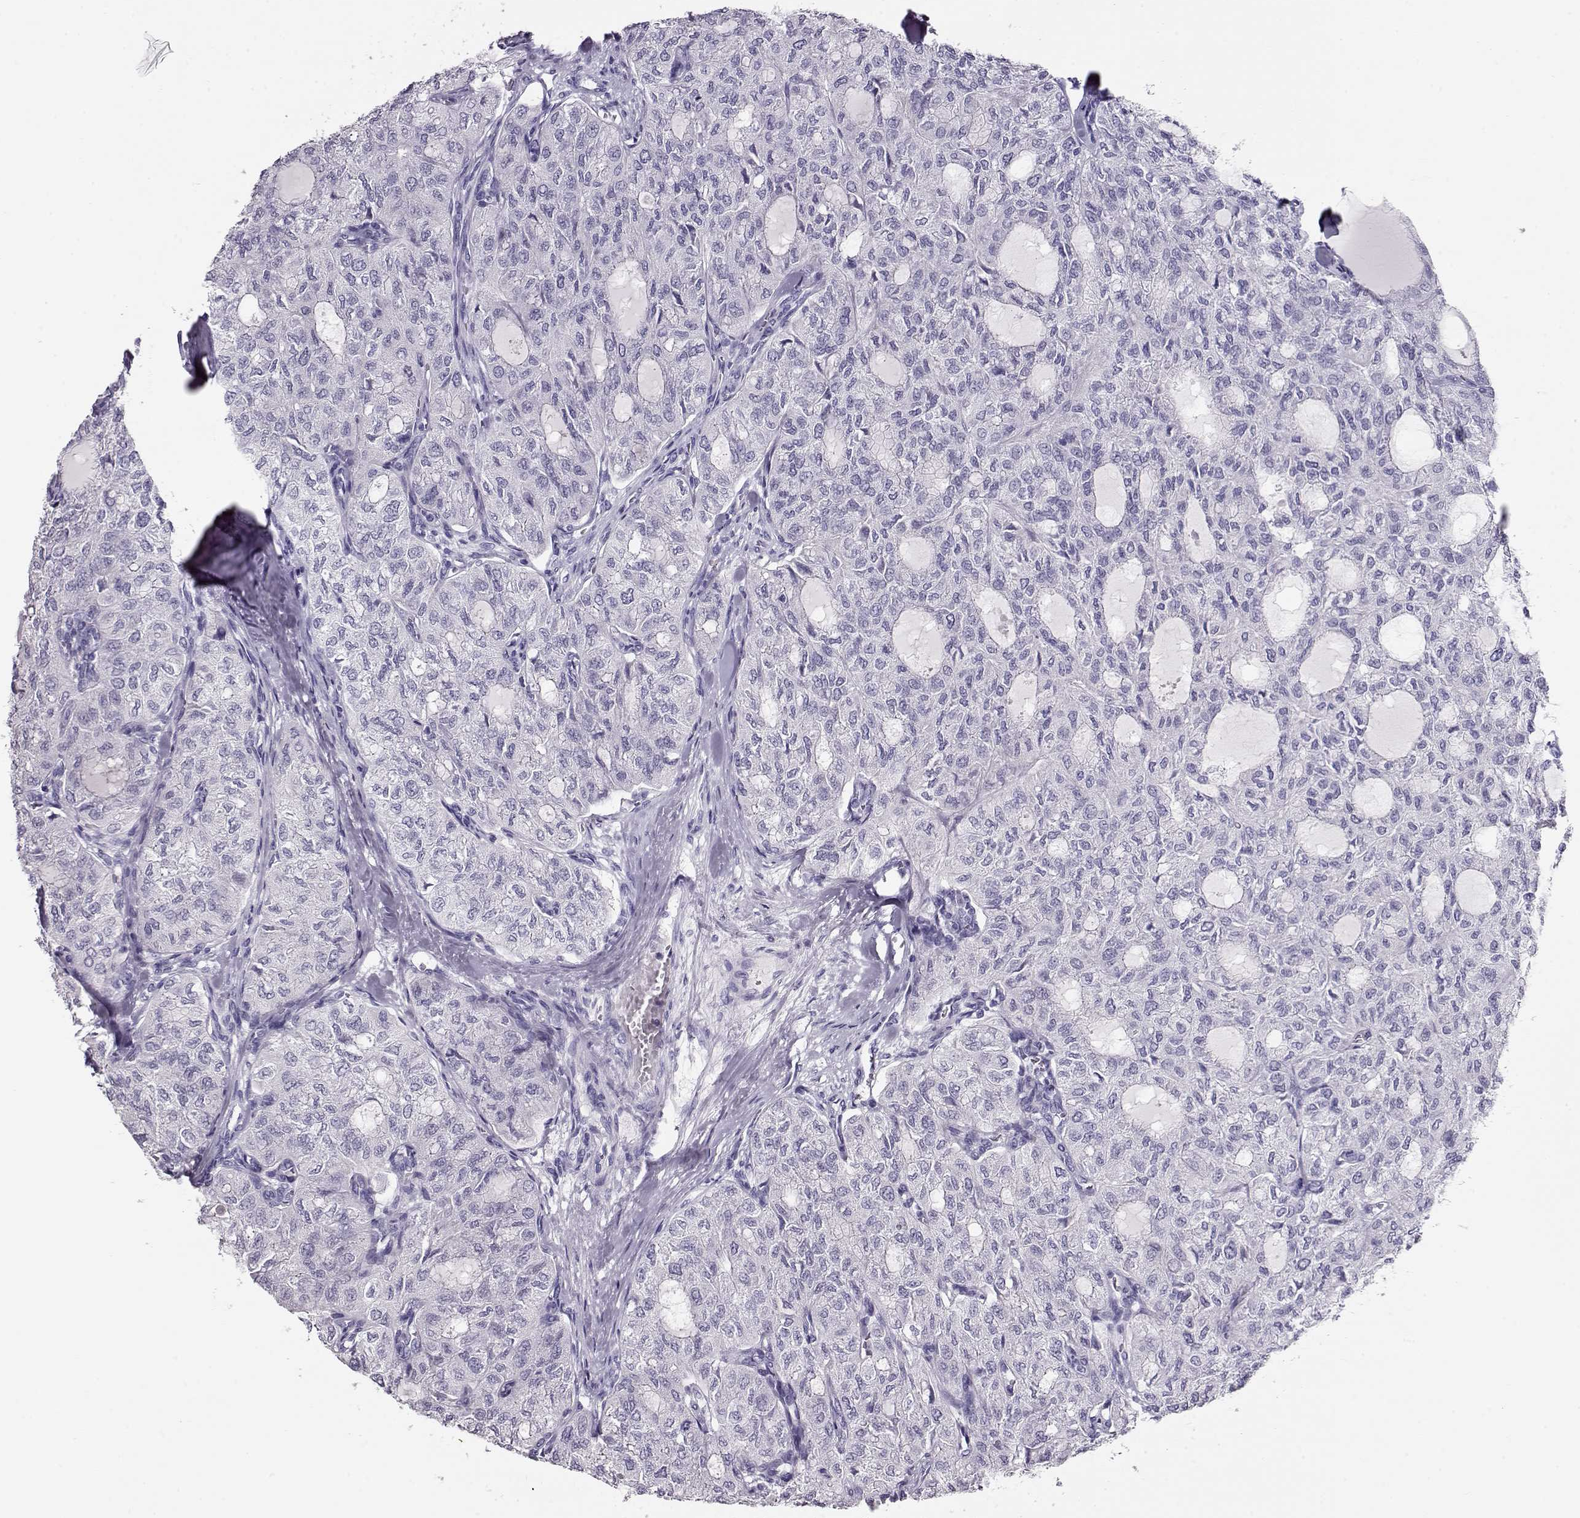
{"staining": {"intensity": "negative", "quantity": "none", "location": "none"}, "tissue": "thyroid cancer", "cell_type": "Tumor cells", "image_type": "cancer", "snomed": [{"axis": "morphology", "description": "Follicular adenoma carcinoma, NOS"}, {"axis": "topography", "description": "Thyroid gland"}], "caption": "Immunohistochemistry histopathology image of neoplastic tissue: human thyroid follicular adenoma carcinoma stained with DAB (3,3'-diaminobenzidine) displays no significant protein positivity in tumor cells.", "gene": "ACTN2", "patient": {"sex": "male", "age": 75}}